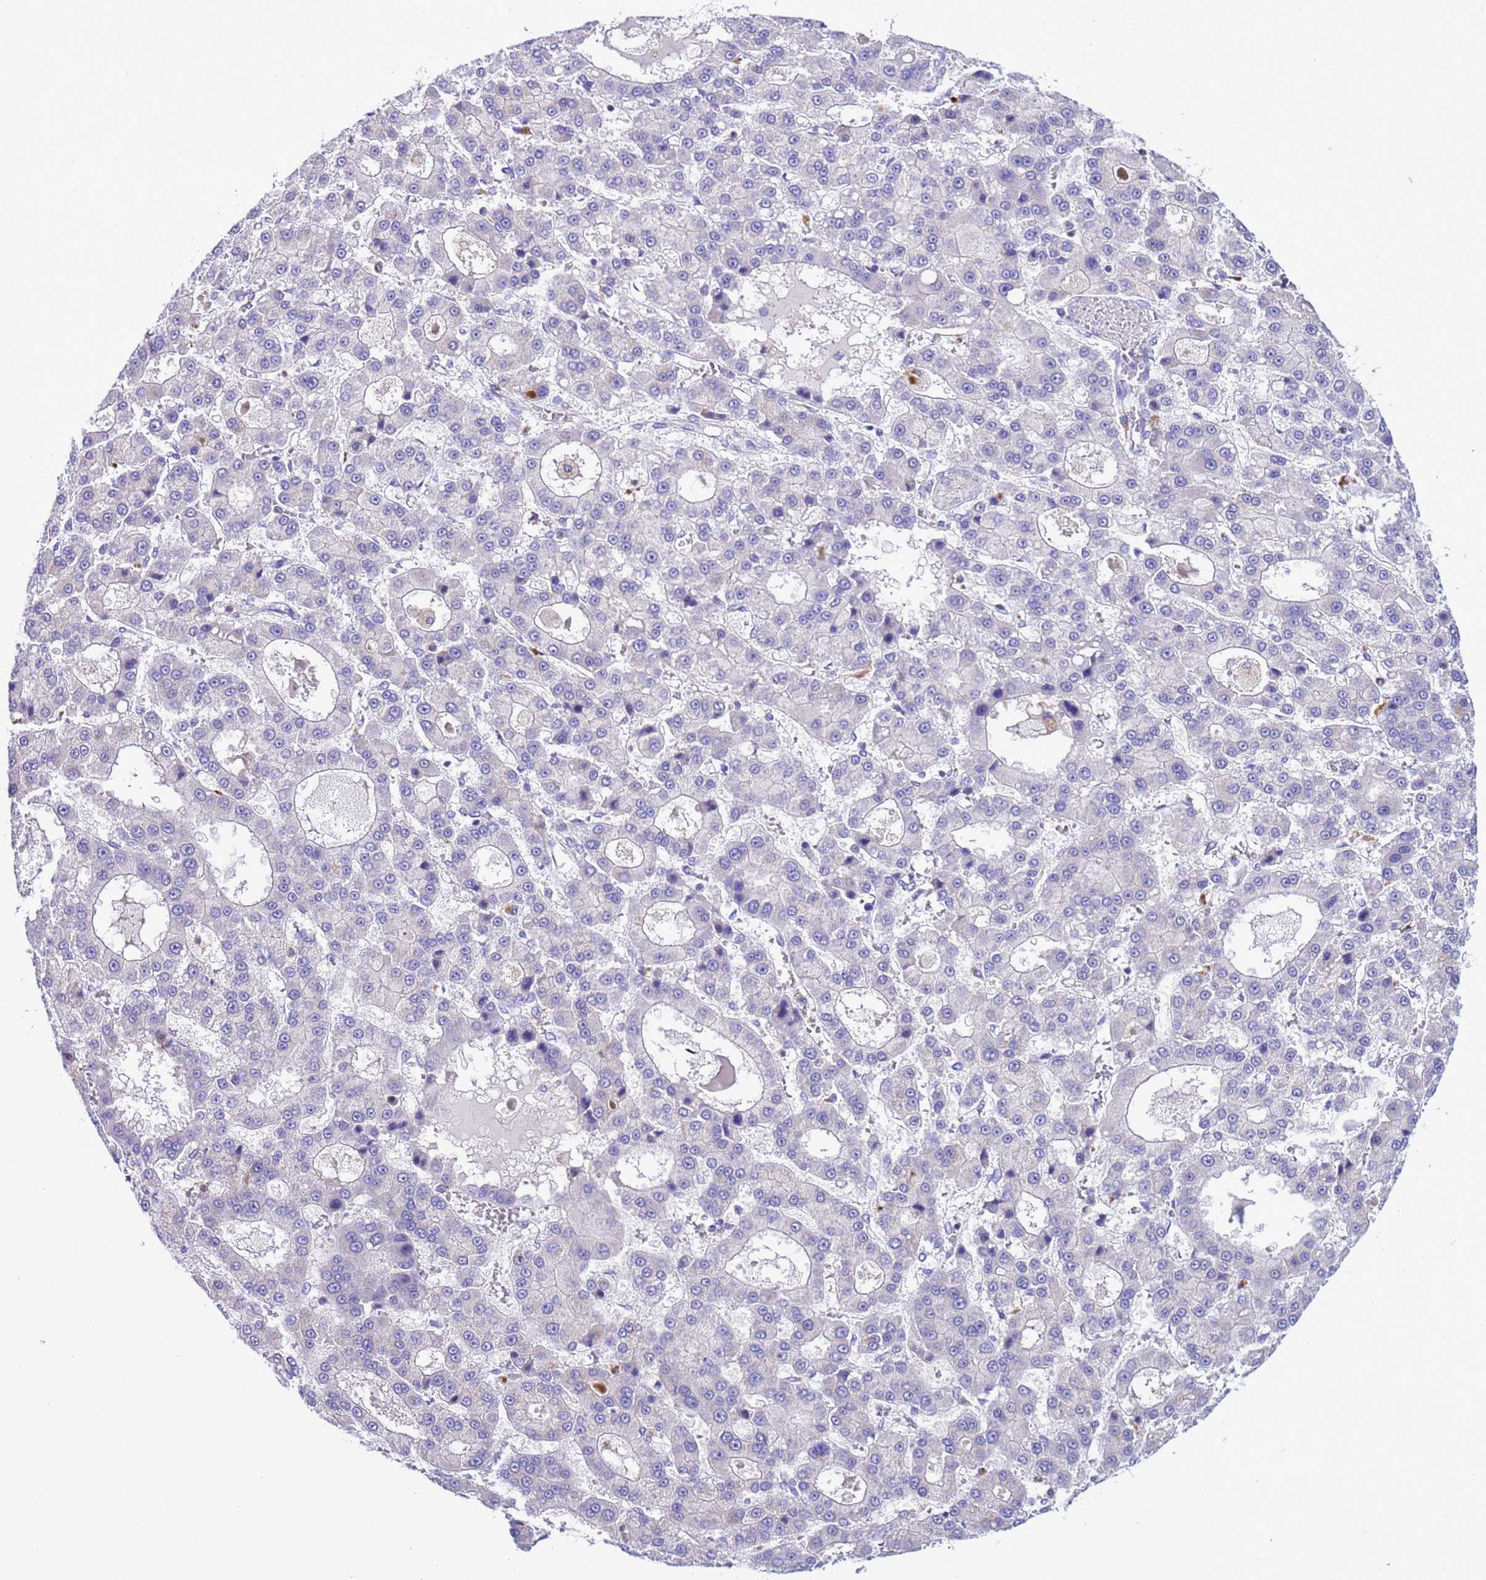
{"staining": {"intensity": "negative", "quantity": "none", "location": "none"}, "tissue": "liver cancer", "cell_type": "Tumor cells", "image_type": "cancer", "snomed": [{"axis": "morphology", "description": "Carcinoma, Hepatocellular, NOS"}, {"axis": "topography", "description": "Liver"}], "caption": "An IHC histopathology image of liver hepatocellular carcinoma is shown. There is no staining in tumor cells of liver hepatocellular carcinoma.", "gene": "KICS2", "patient": {"sex": "male", "age": 70}}